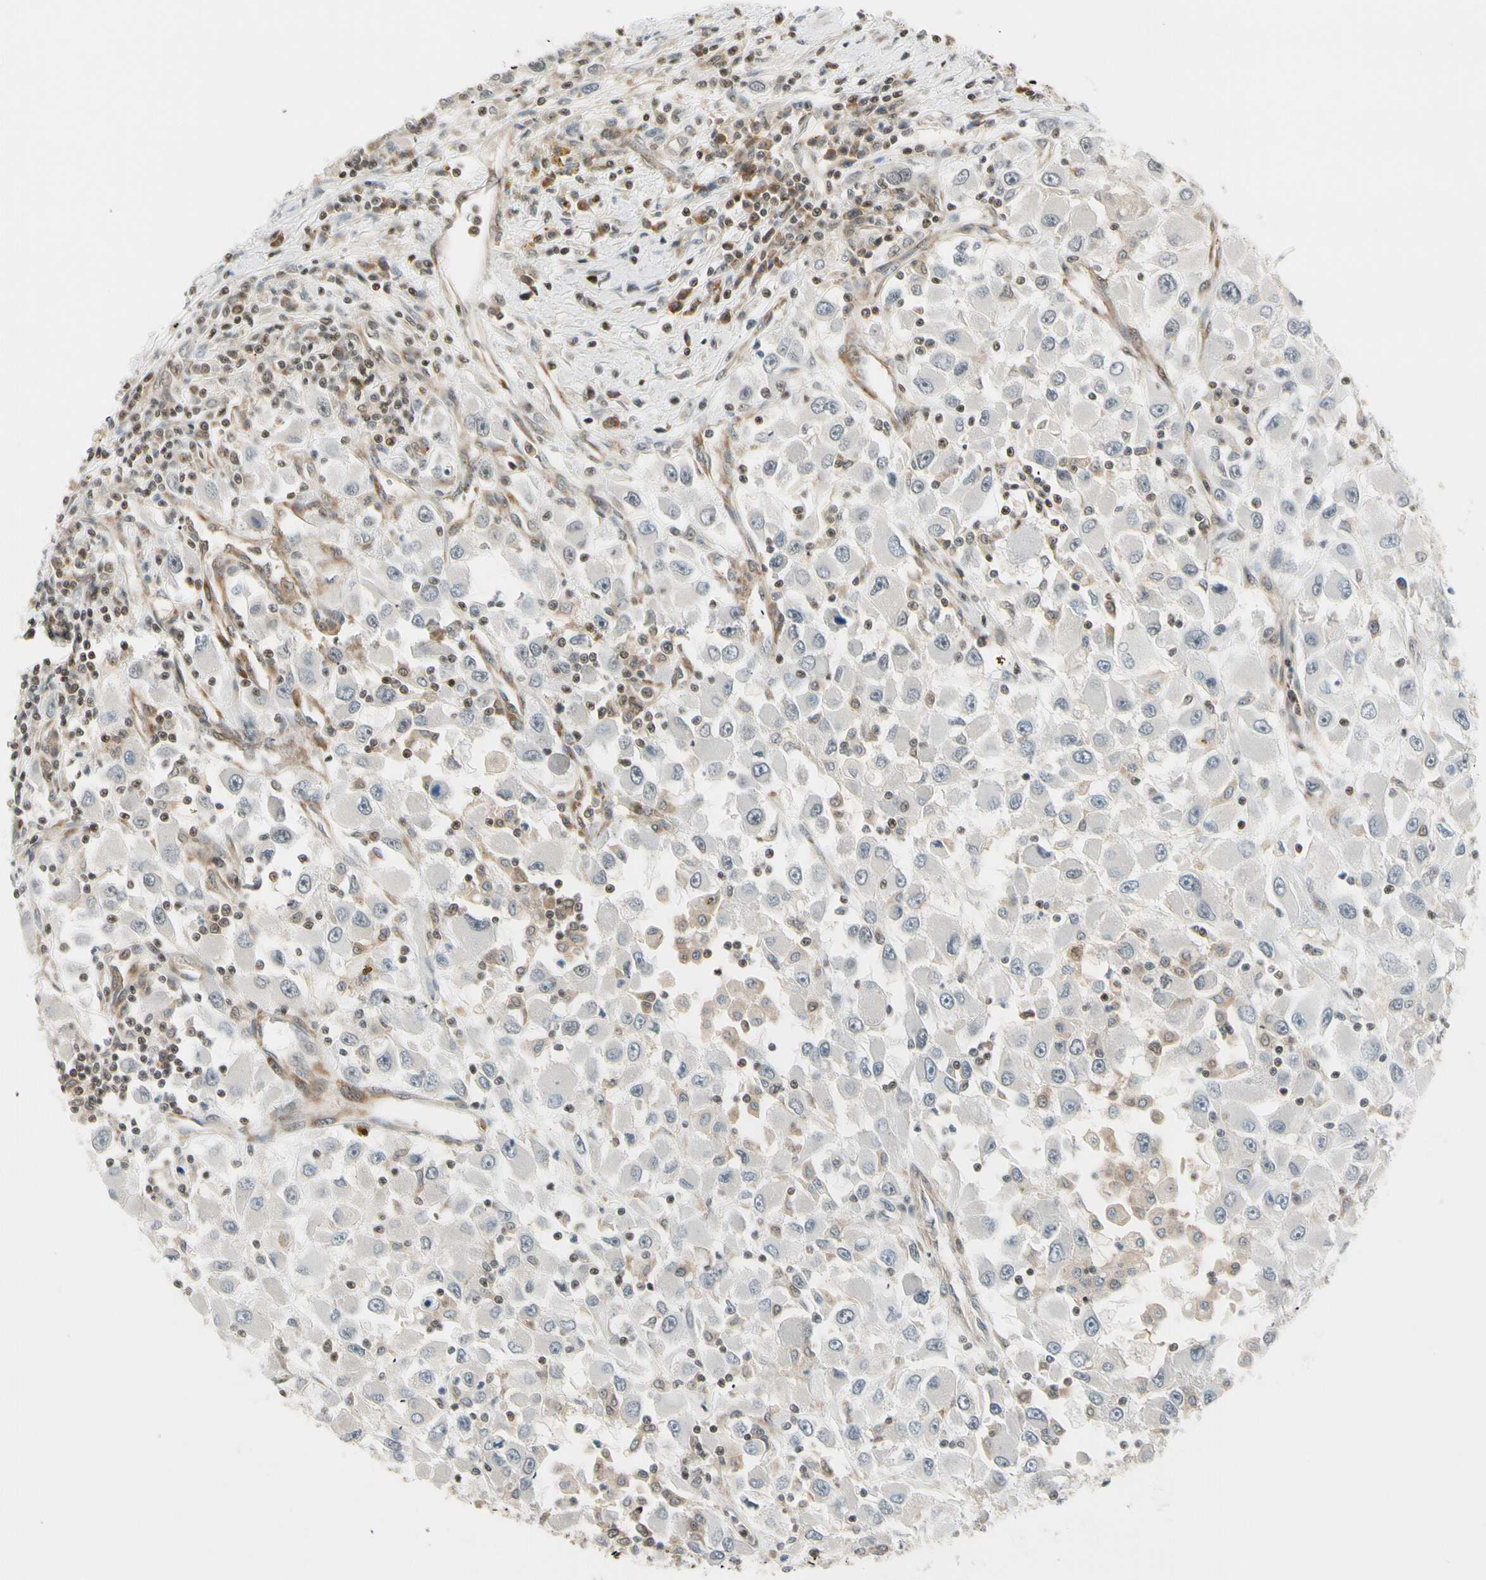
{"staining": {"intensity": "negative", "quantity": "none", "location": "none"}, "tissue": "renal cancer", "cell_type": "Tumor cells", "image_type": "cancer", "snomed": [{"axis": "morphology", "description": "Adenocarcinoma, NOS"}, {"axis": "topography", "description": "Kidney"}], "caption": "Immunohistochemistry photomicrograph of renal adenocarcinoma stained for a protein (brown), which displays no positivity in tumor cells. (Immunohistochemistry, brightfield microscopy, high magnification).", "gene": "DAXX", "patient": {"sex": "female", "age": 52}}